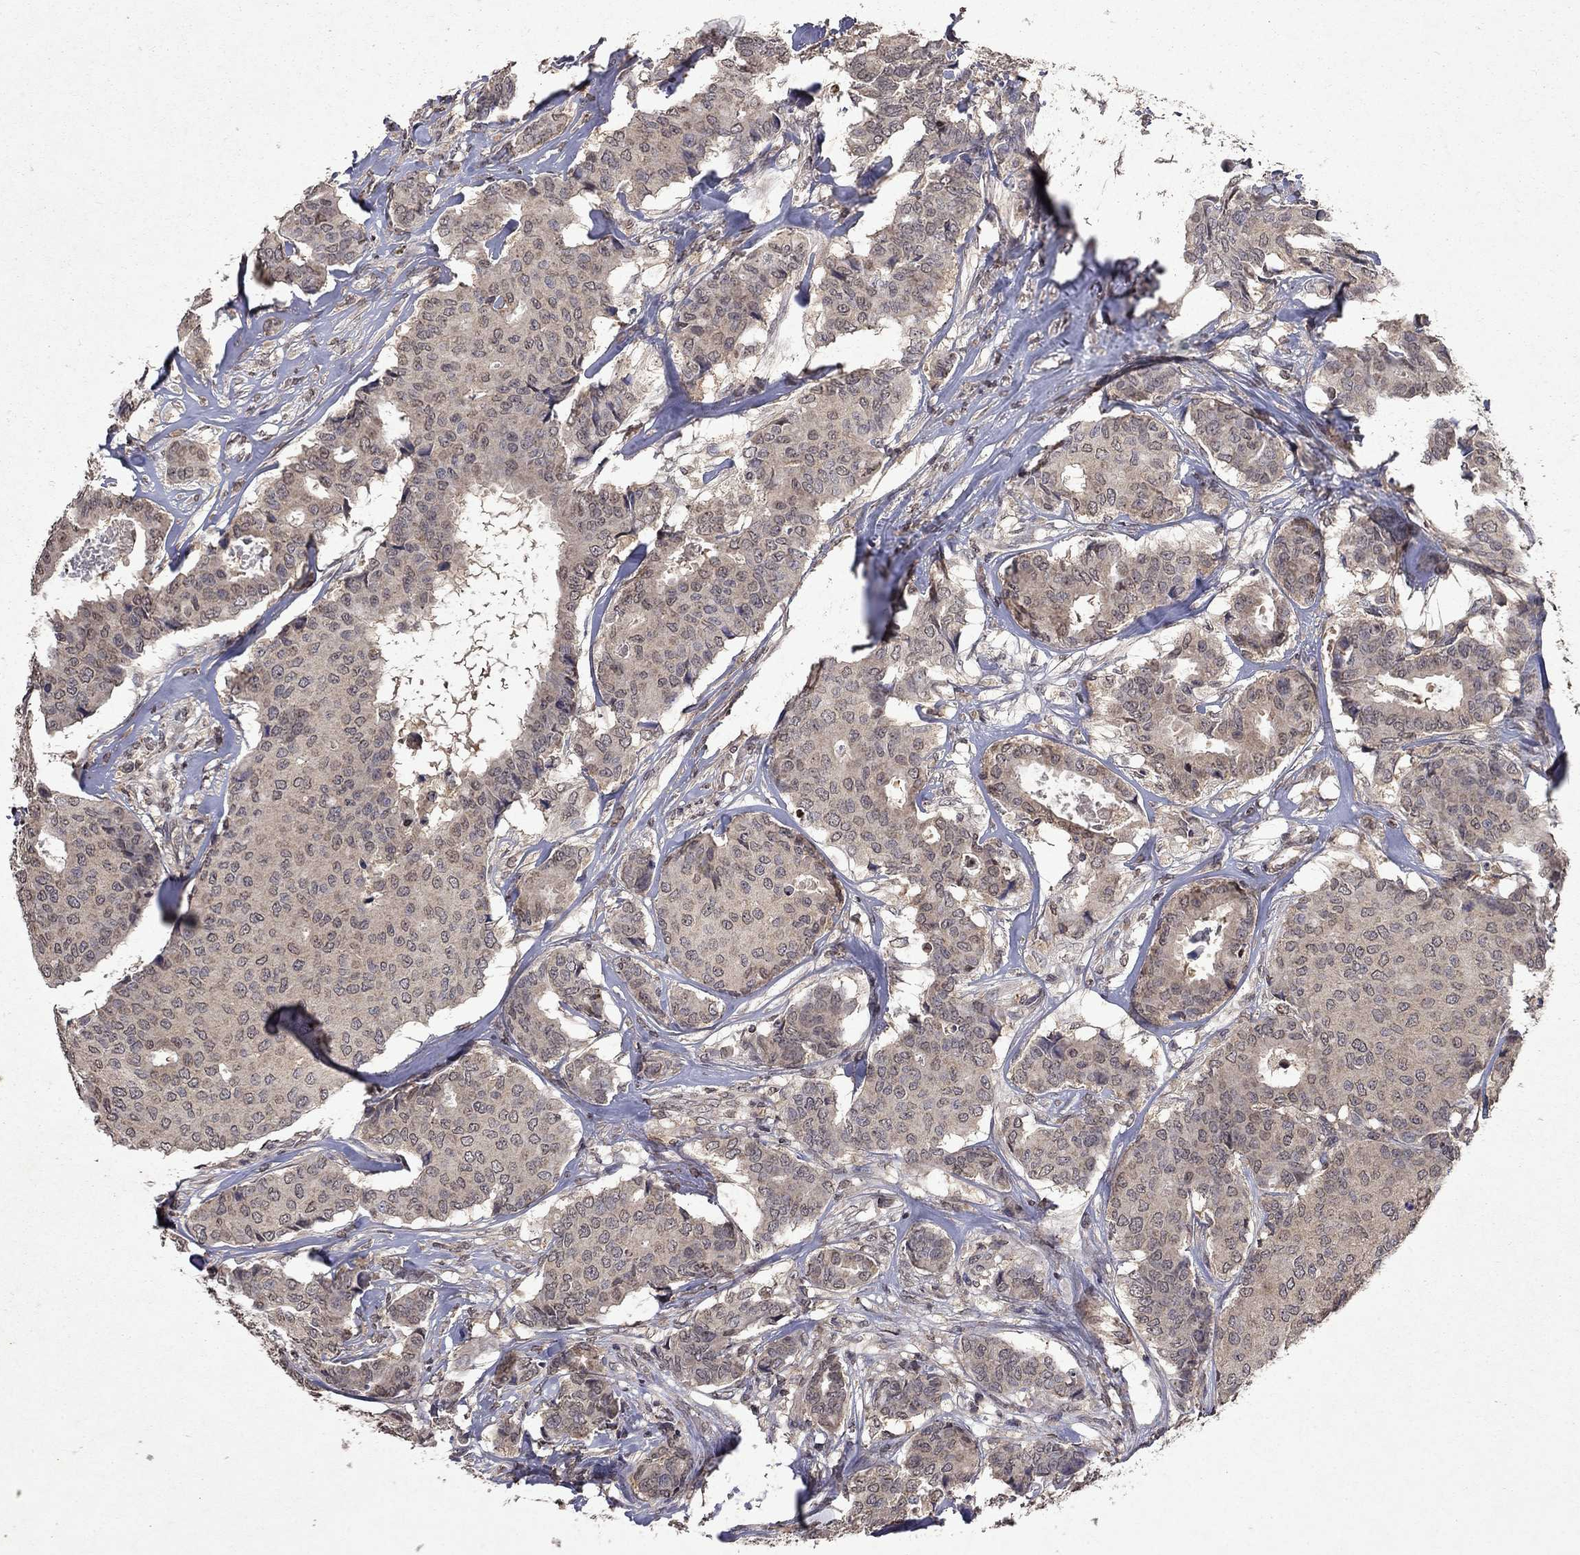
{"staining": {"intensity": "weak", "quantity": "25%-75%", "location": "cytoplasmic/membranous"}, "tissue": "breast cancer", "cell_type": "Tumor cells", "image_type": "cancer", "snomed": [{"axis": "morphology", "description": "Duct carcinoma"}, {"axis": "topography", "description": "Breast"}], "caption": "Human breast invasive ductal carcinoma stained for a protein (brown) reveals weak cytoplasmic/membranous positive positivity in about 25%-75% of tumor cells.", "gene": "TTC38", "patient": {"sex": "female", "age": 75}}